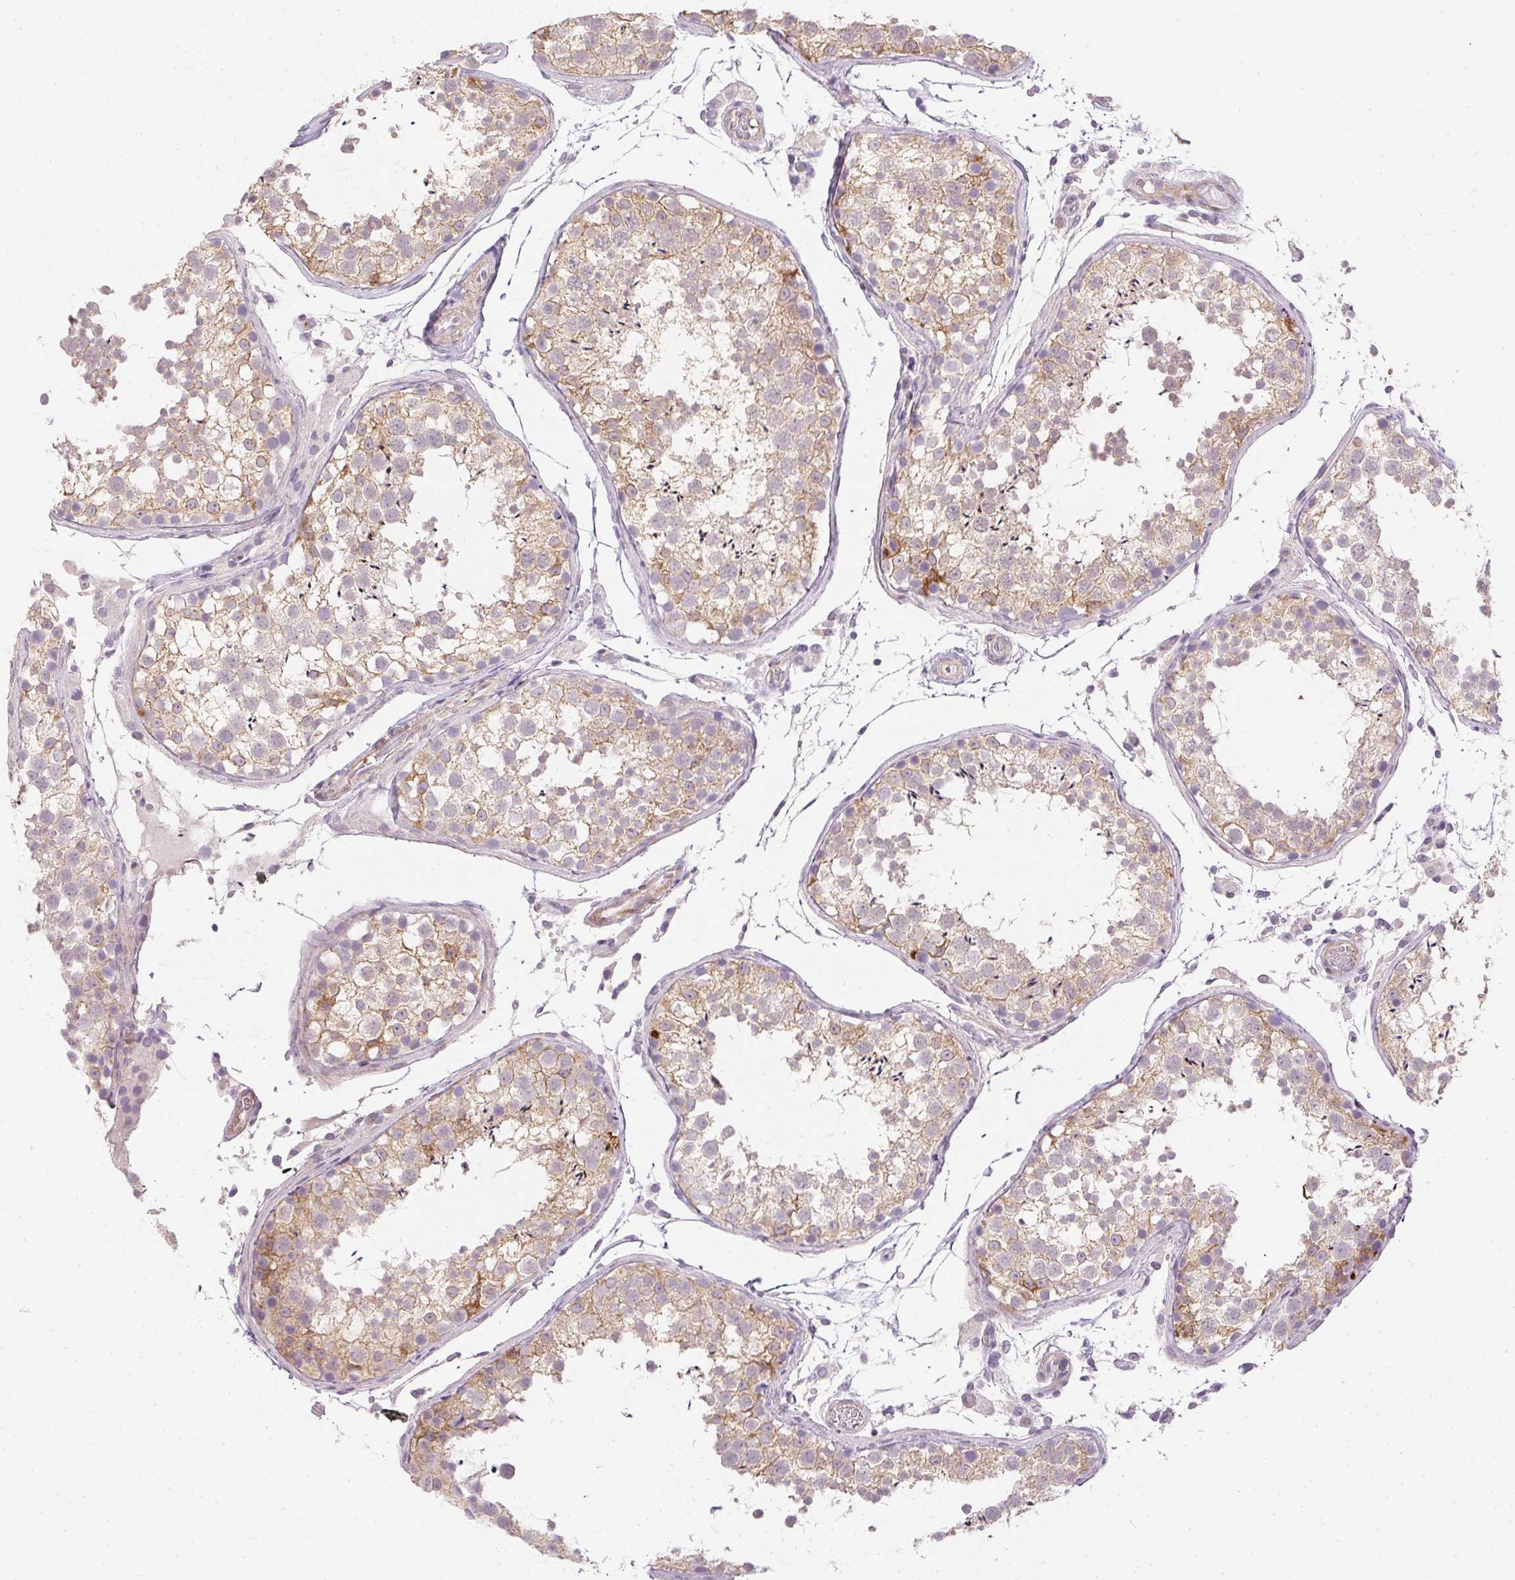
{"staining": {"intensity": "weak", "quantity": ">75%", "location": "cytoplasmic/membranous"}, "tissue": "testis", "cell_type": "Cells in seminiferous ducts", "image_type": "normal", "snomed": [{"axis": "morphology", "description": "Normal tissue, NOS"}, {"axis": "topography", "description": "Testis"}], "caption": "Cells in seminiferous ducts display low levels of weak cytoplasmic/membranous positivity in about >75% of cells in benign testis.", "gene": "PRL", "patient": {"sex": "male", "age": 29}}